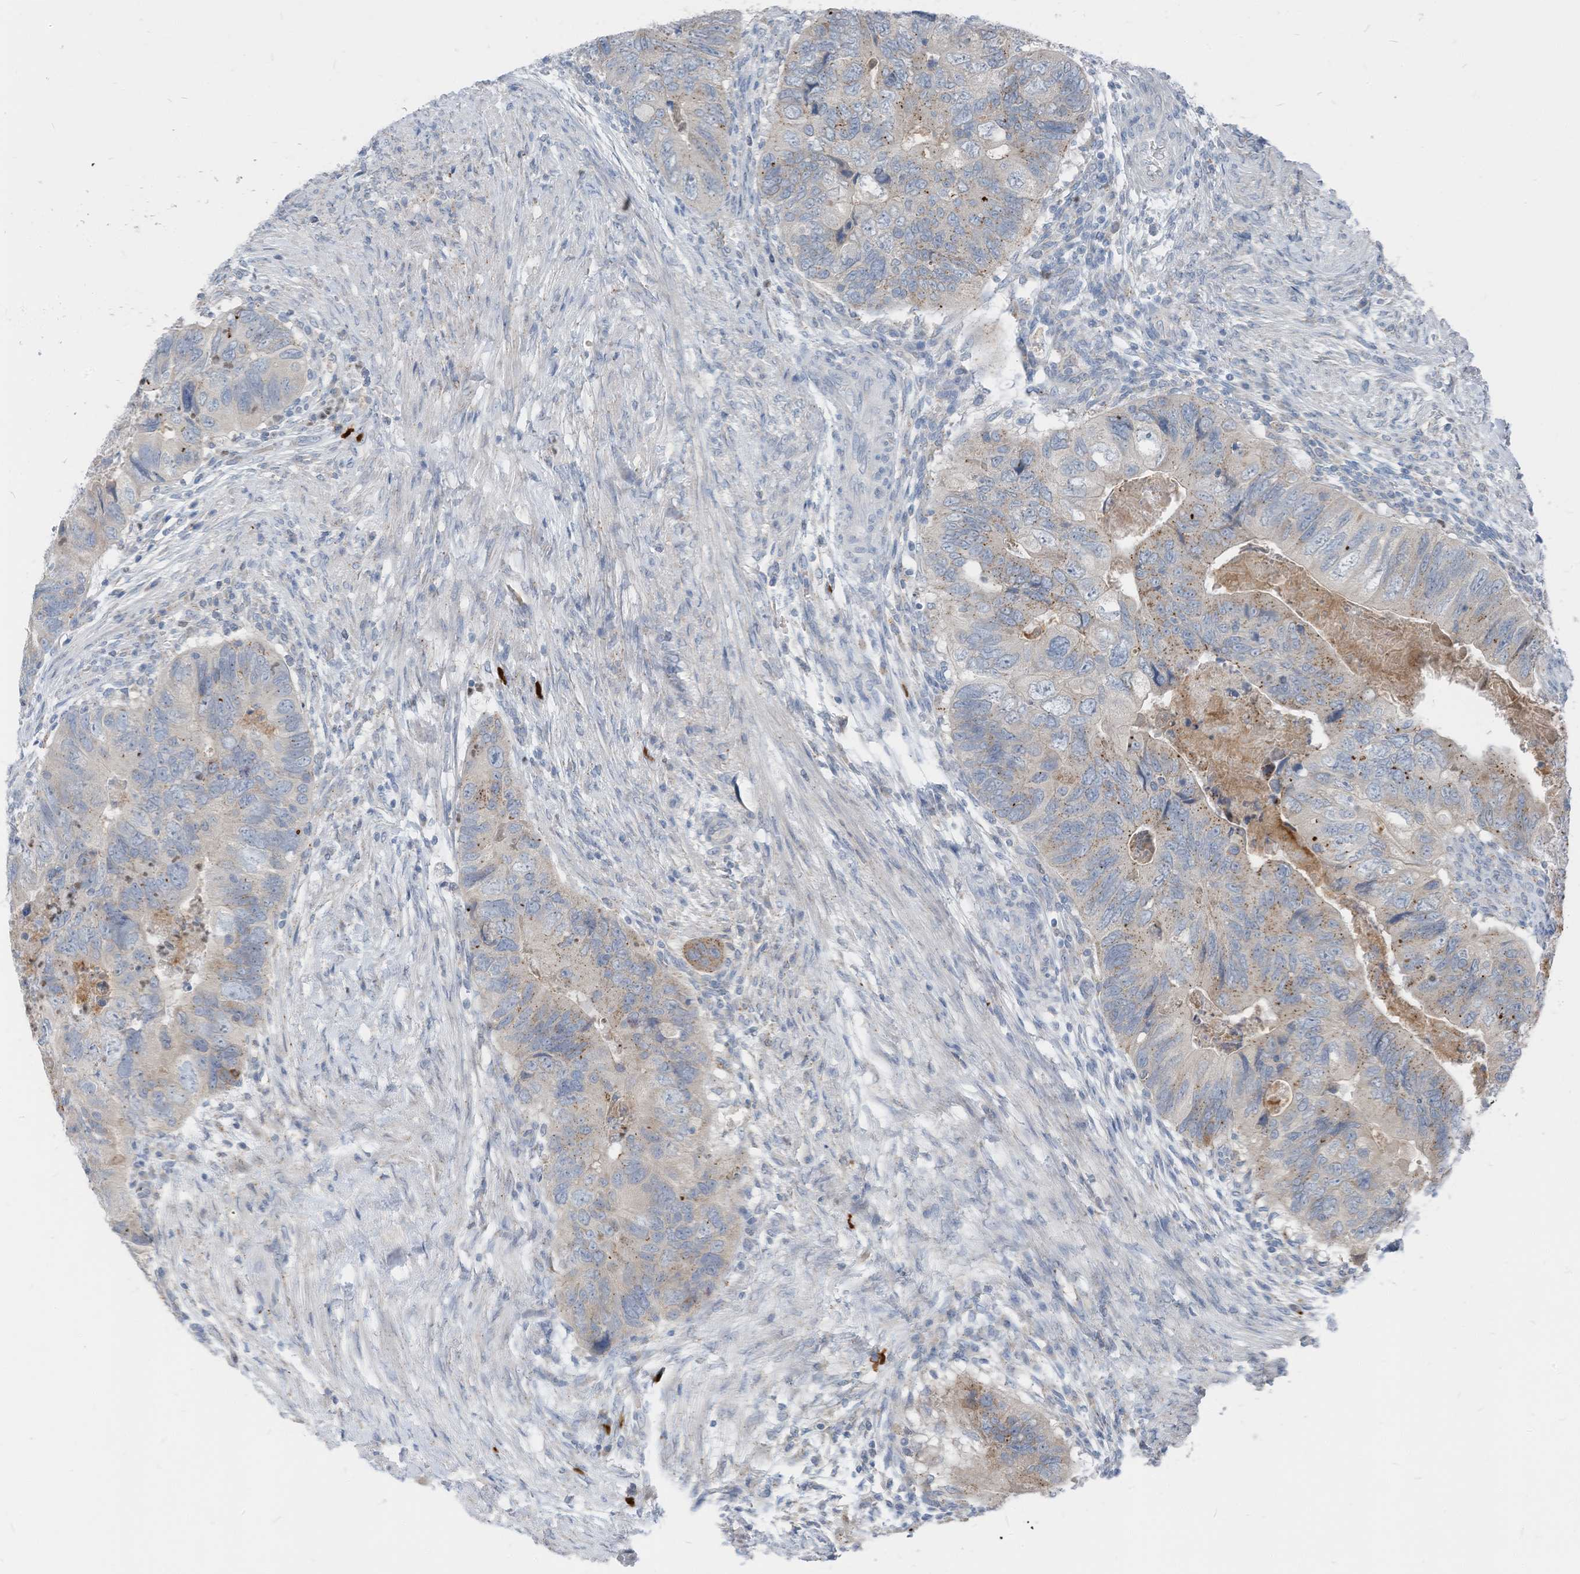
{"staining": {"intensity": "weak", "quantity": "<25%", "location": "cytoplasmic/membranous"}, "tissue": "colorectal cancer", "cell_type": "Tumor cells", "image_type": "cancer", "snomed": [{"axis": "morphology", "description": "Adenocarcinoma, NOS"}, {"axis": "topography", "description": "Rectum"}], "caption": "A micrograph of colorectal cancer stained for a protein reveals no brown staining in tumor cells.", "gene": "CHMP2B", "patient": {"sex": "male", "age": 63}}